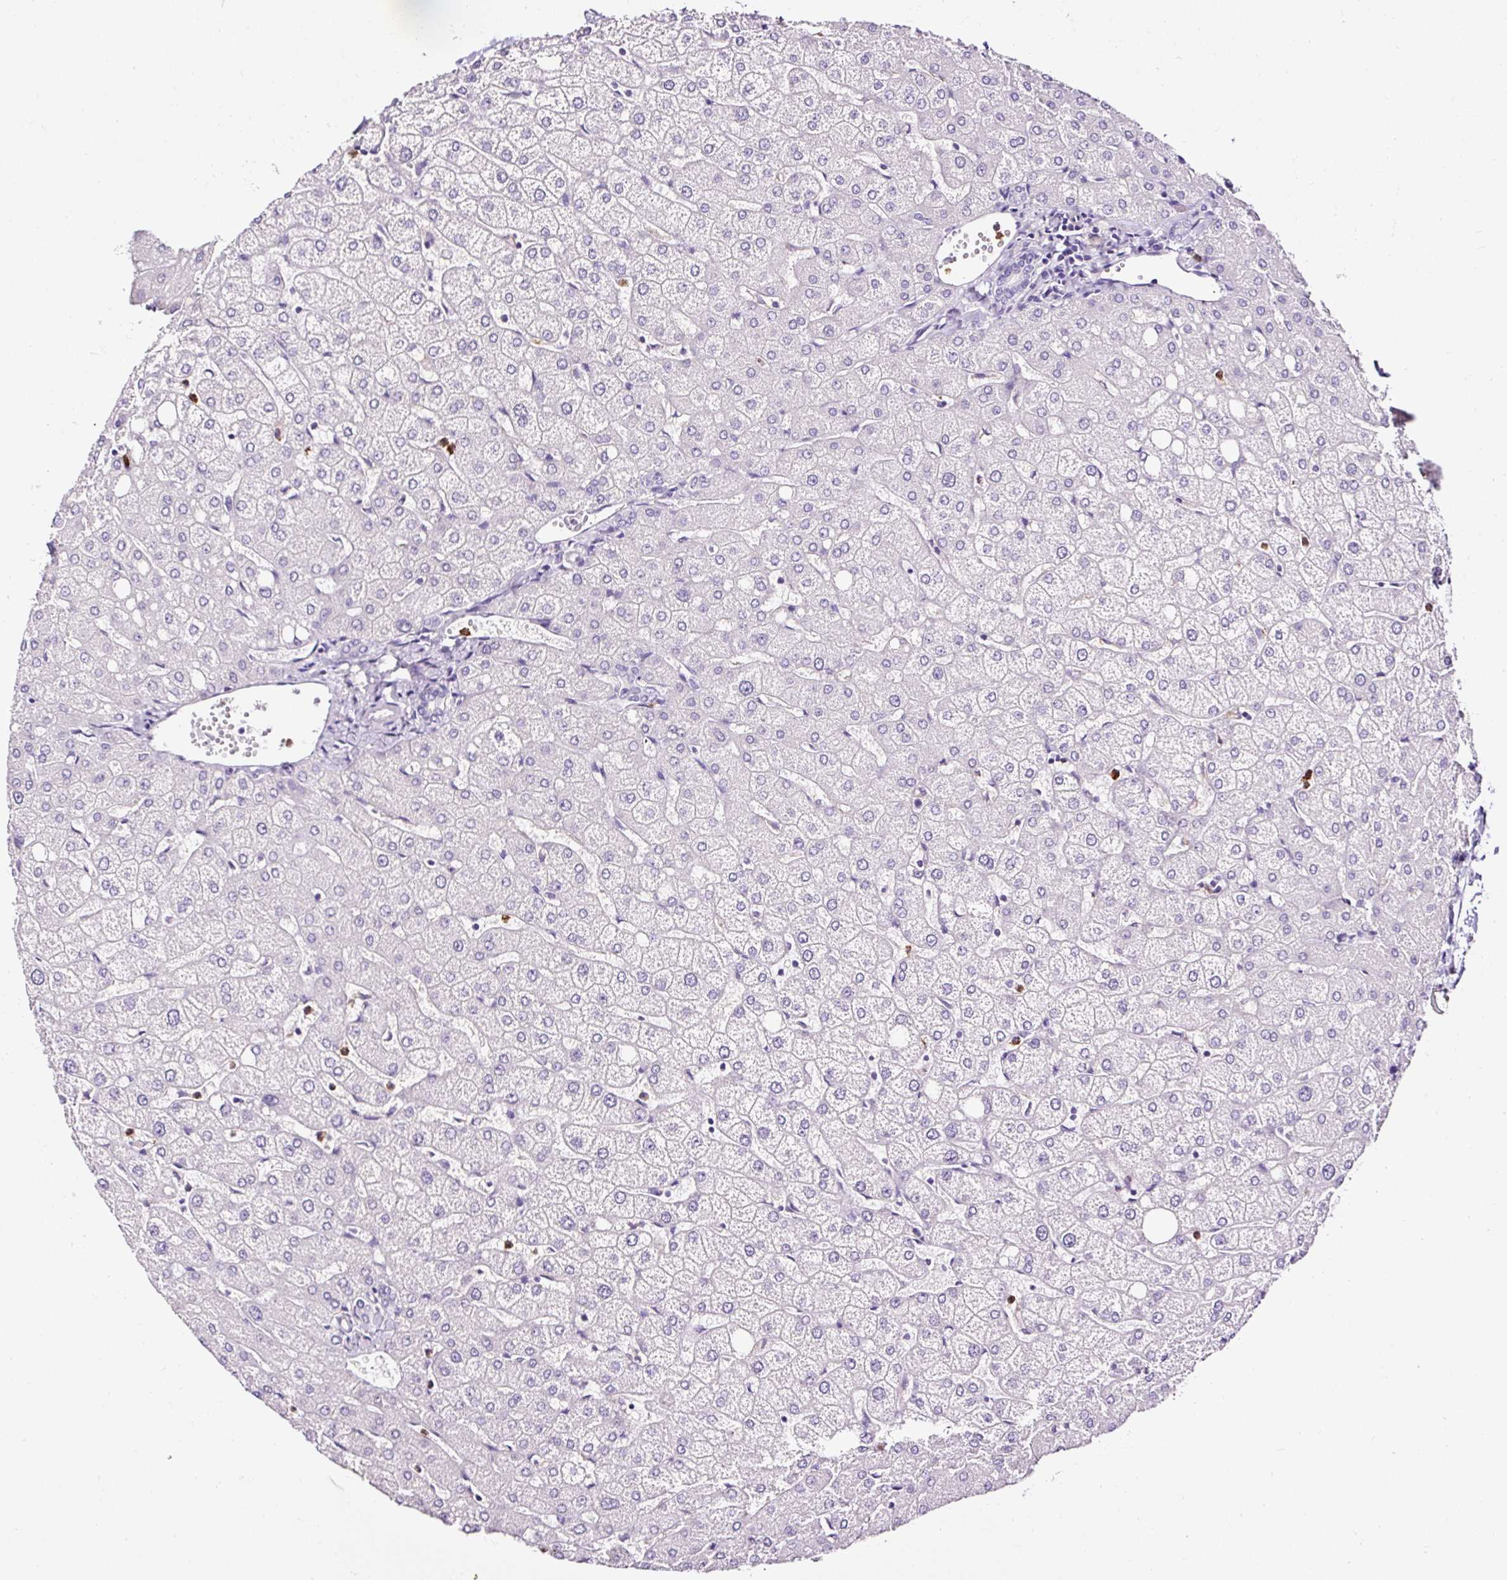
{"staining": {"intensity": "negative", "quantity": "none", "location": "none"}, "tissue": "liver", "cell_type": "Cholangiocytes", "image_type": "normal", "snomed": [{"axis": "morphology", "description": "Normal tissue, NOS"}, {"axis": "topography", "description": "Liver"}], "caption": "Immunohistochemistry photomicrograph of unremarkable liver: liver stained with DAB (3,3'-diaminobenzidine) displays no significant protein positivity in cholangiocytes.", "gene": "SLC7A8", "patient": {"sex": "female", "age": 54}}